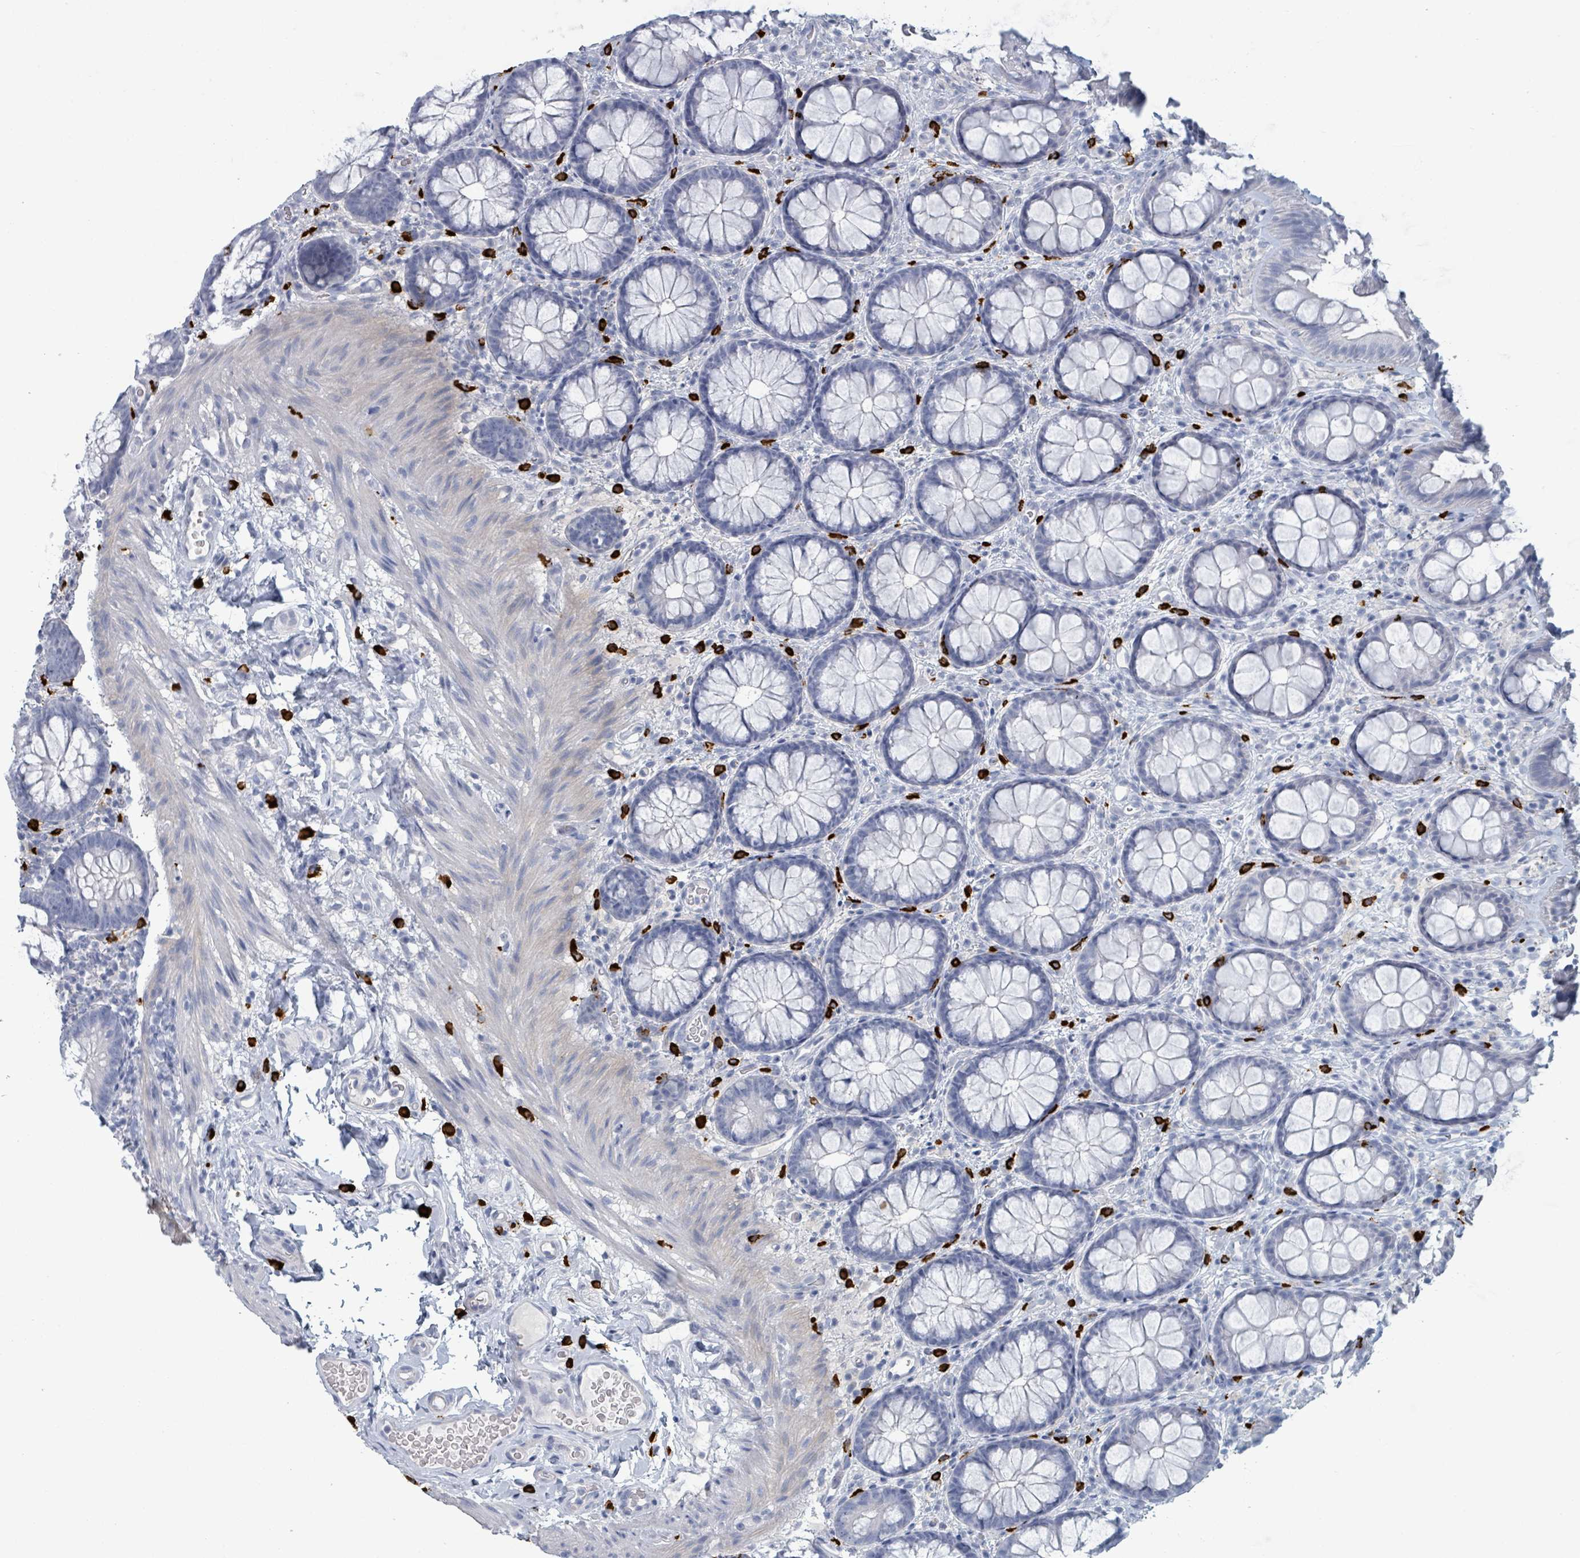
{"staining": {"intensity": "negative", "quantity": "none", "location": "none"}, "tissue": "colon", "cell_type": "Endothelial cells", "image_type": "normal", "snomed": [{"axis": "morphology", "description": "Normal tissue, NOS"}, {"axis": "topography", "description": "Colon"}], "caption": "Endothelial cells are negative for protein expression in unremarkable human colon.", "gene": "VPS13D", "patient": {"sex": "male", "age": 46}}